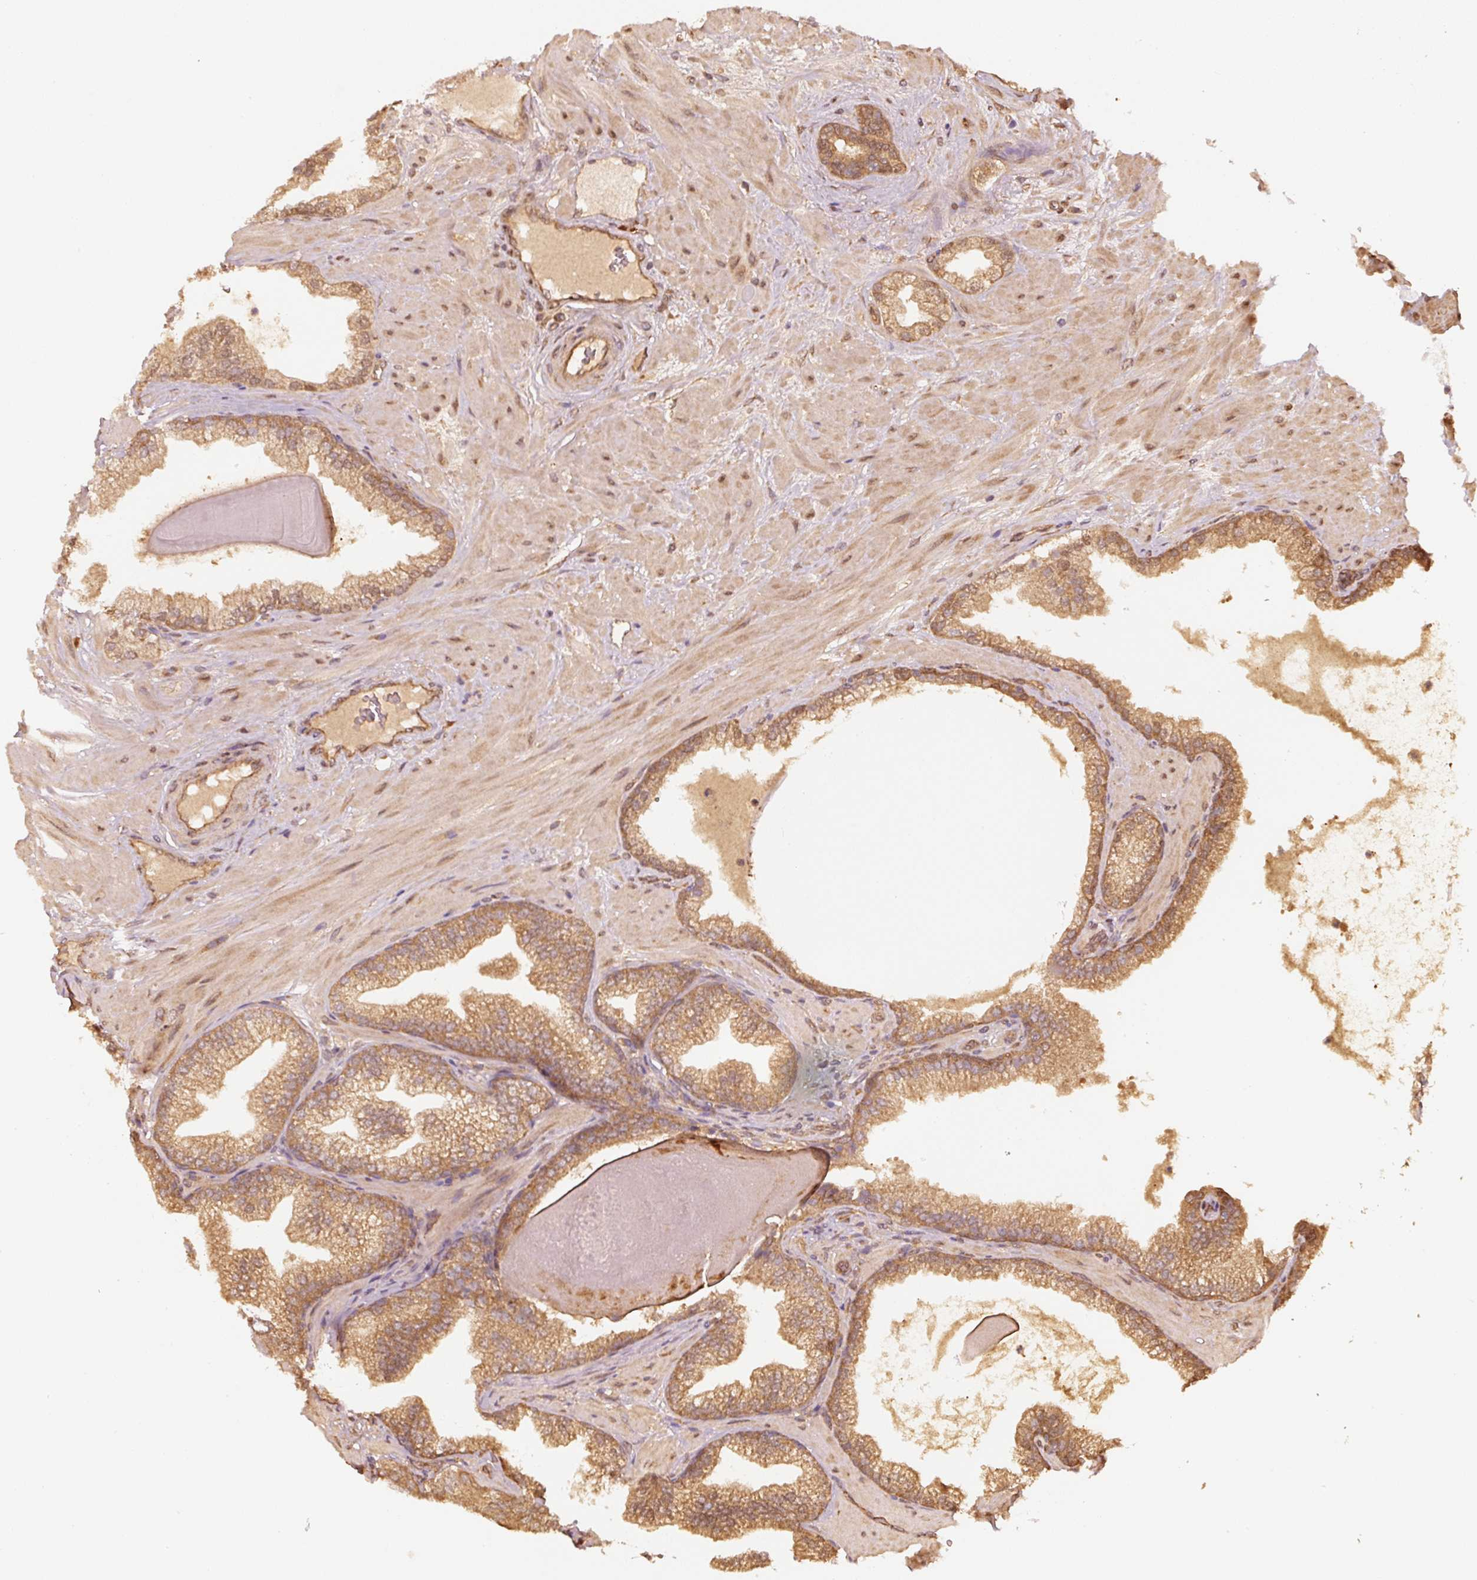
{"staining": {"intensity": "moderate", "quantity": ">75%", "location": "cytoplasmic/membranous"}, "tissue": "prostate cancer", "cell_type": "Tumor cells", "image_type": "cancer", "snomed": [{"axis": "morphology", "description": "Adenocarcinoma, Low grade"}, {"axis": "topography", "description": "Prostate"}], "caption": "Protein expression analysis of human prostate cancer reveals moderate cytoplasmic/membranous staining in about >75% of tumor cells. The protein of interest is stained brown, and the nuclei are stained in blue (DAB (3,3'-diaminobenzidine) IHC with brightfield microscopy, high magnification).", "gene": "STAU1", "patient": {"sex": "male", "age": 61}}